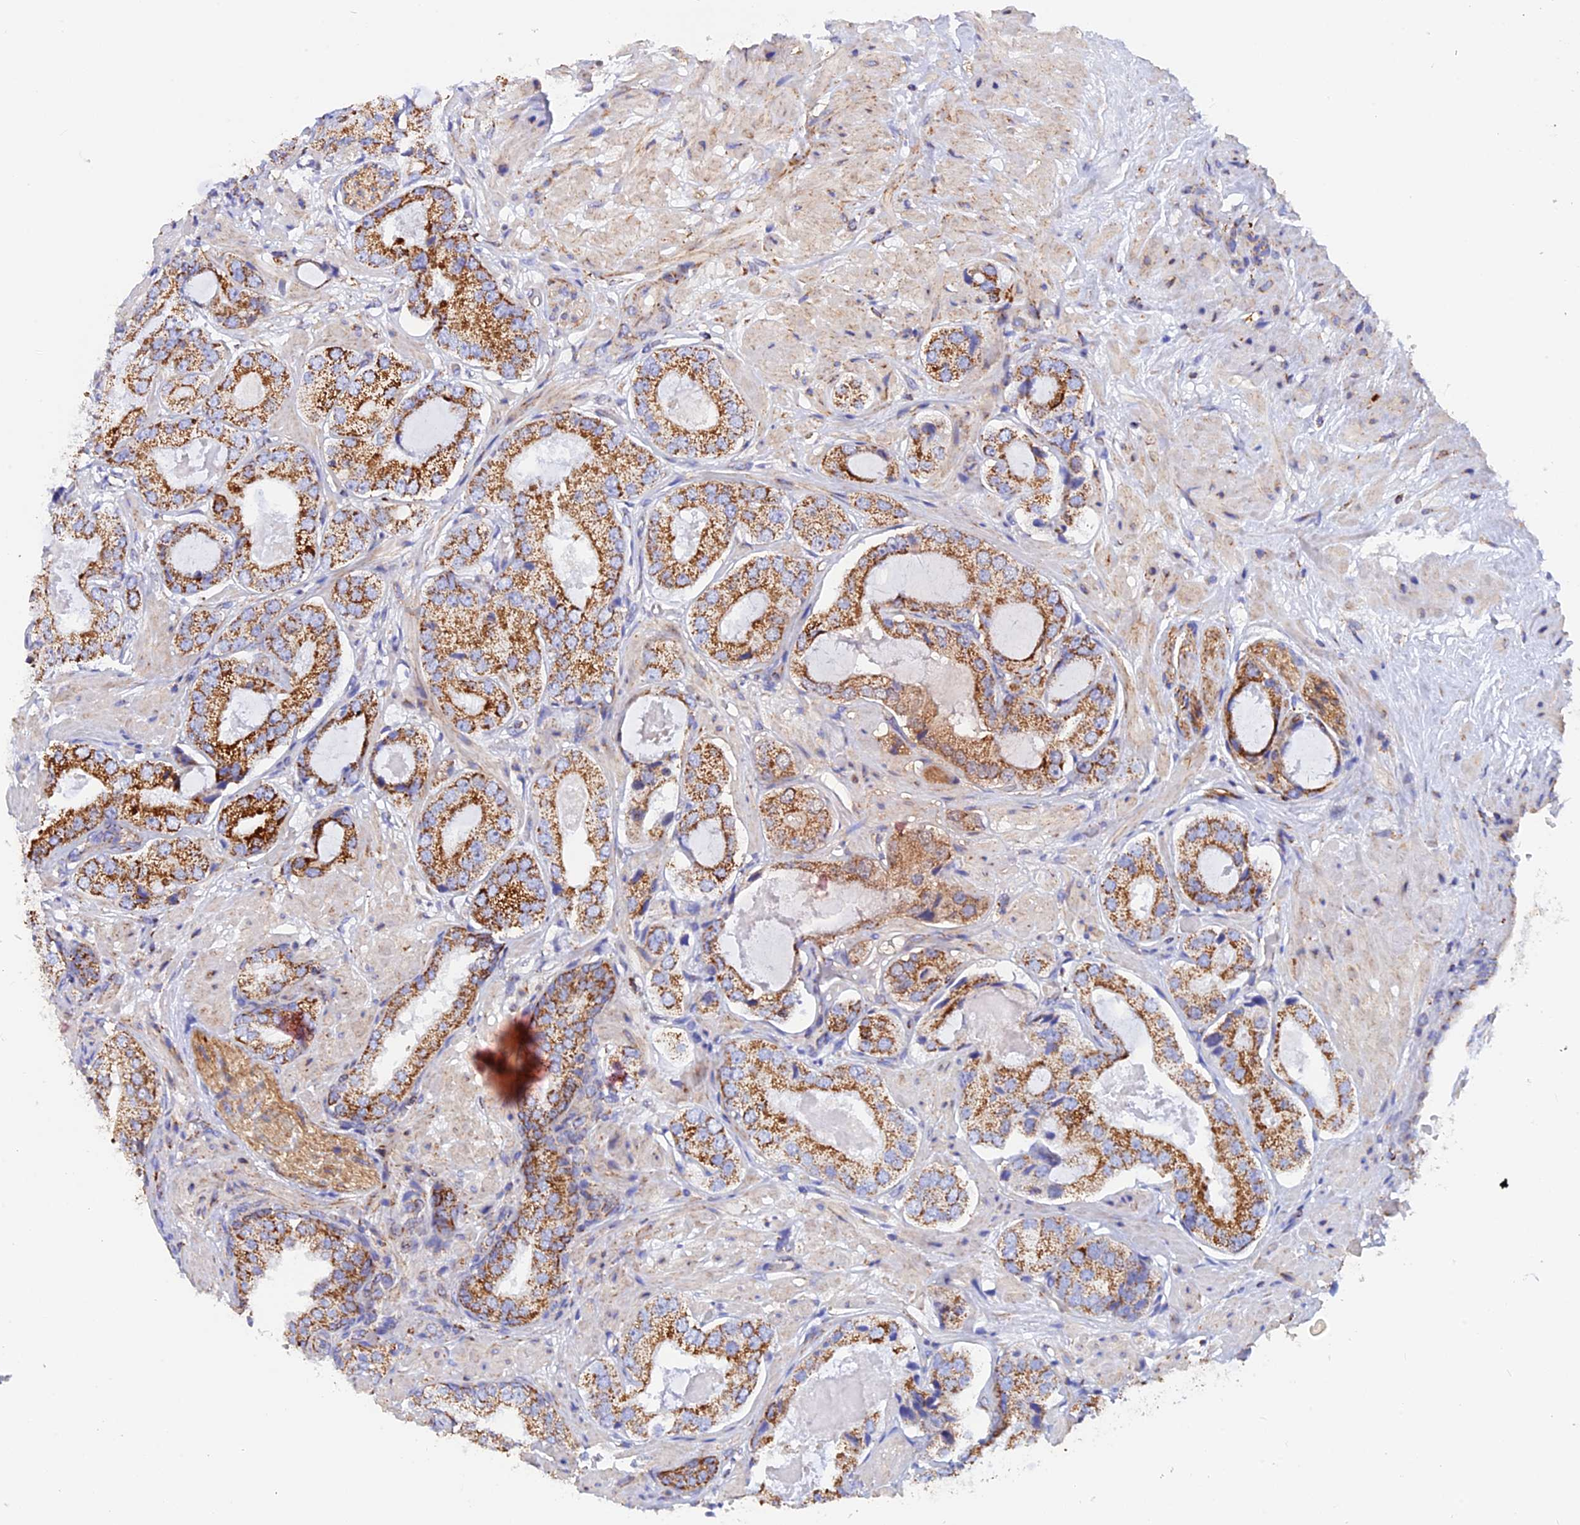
{"staining": {"intensity": "strong", "quantity": ">75%", "location": "cytoplasmic/membranous"}, "tissue": "prostate cancer", "cell_type": "Tumor cells", "image_type": "cancer", "snomed": [{"axis": "morphology", "description": "Adenocarcinoma, High grade"}, {"axis": "topography", "description": "Prostate"}], "caption": "A high amount of strong cytoplasmic/membranous expression is appreciated in about >75% of tumor cells in prostate cancer tissue.", "gene": "GCDH", "patient": {"sex": "male", "age": 59}}